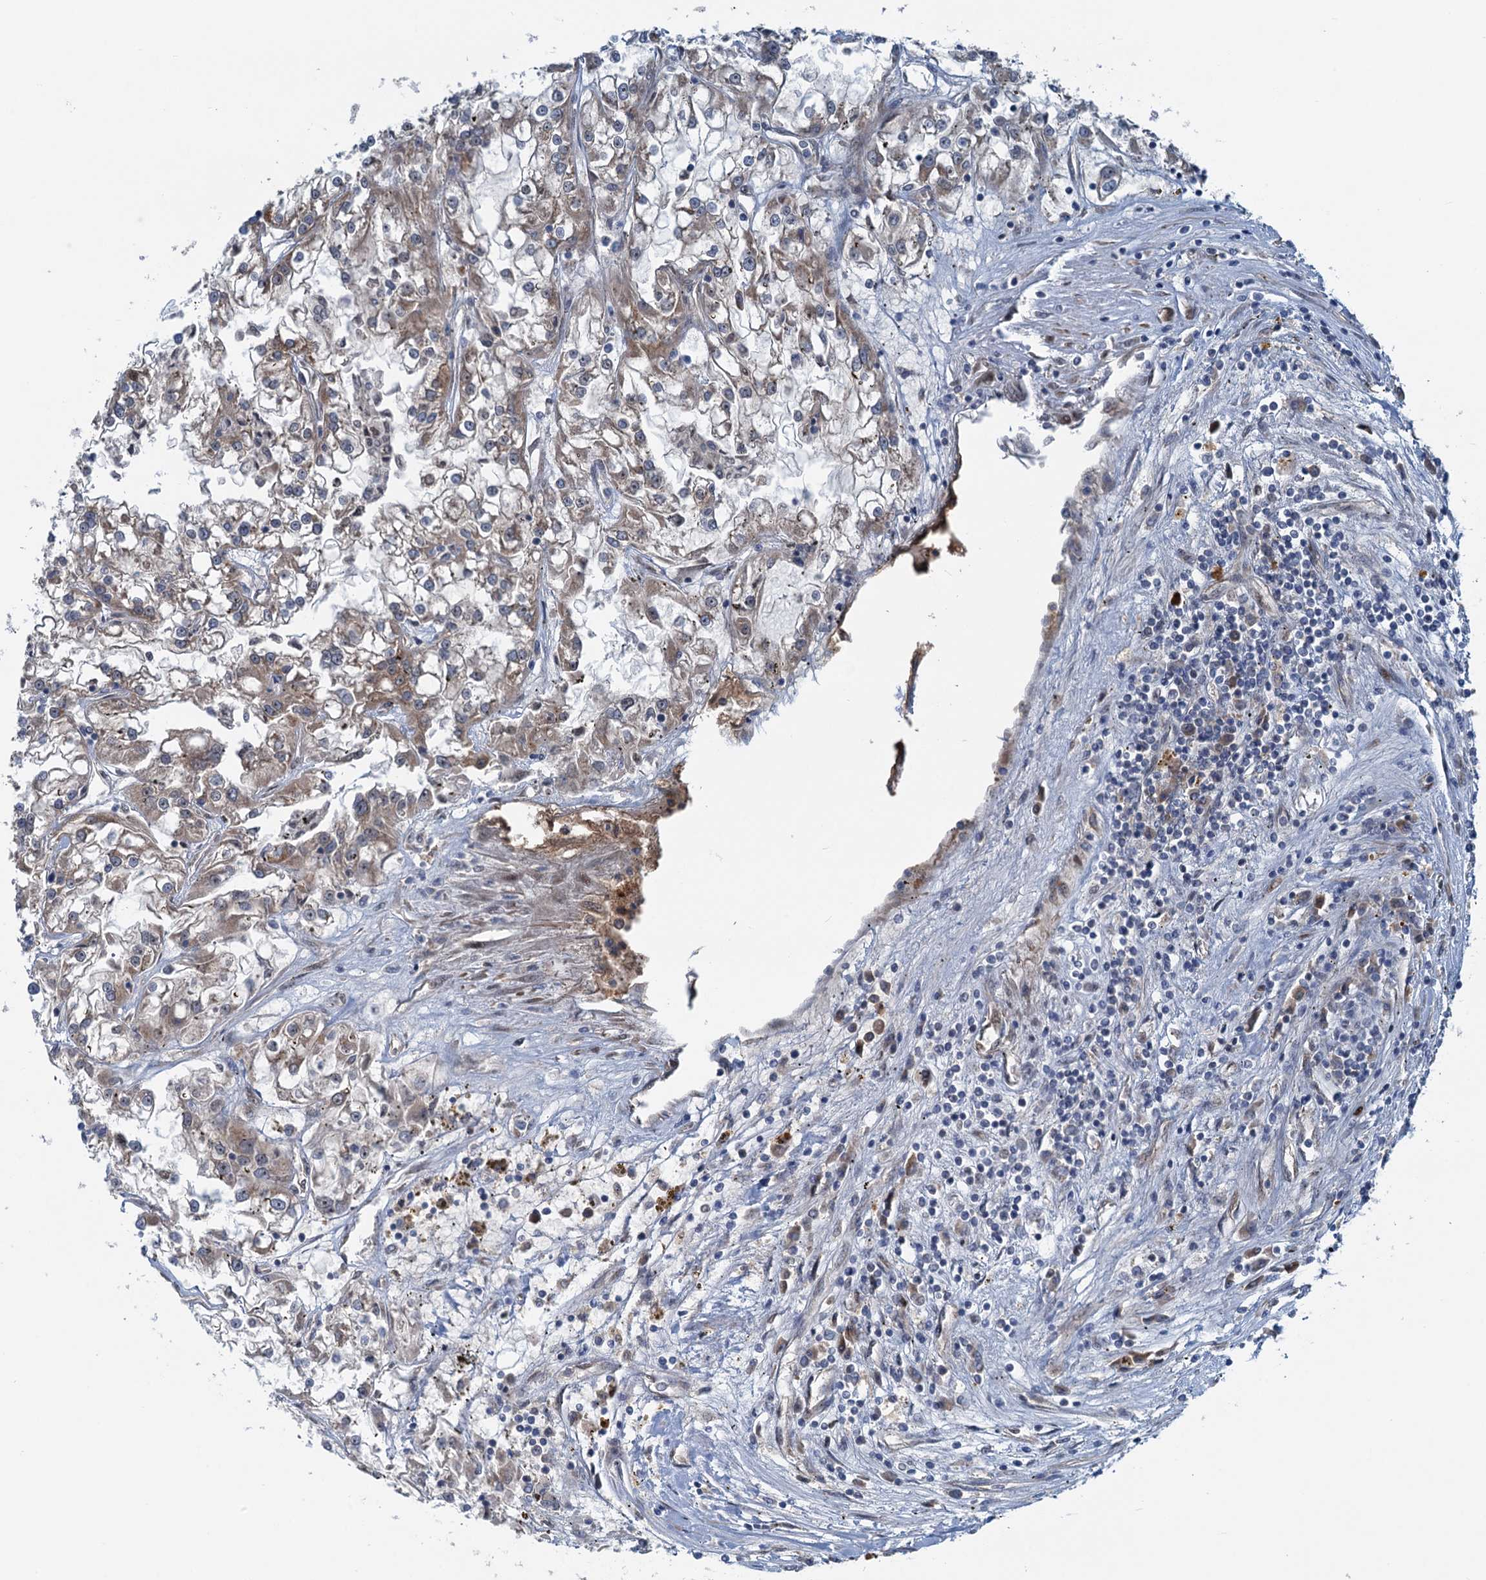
{"staining": {"intensity": "moderate", "quantity": "<25%", "location": "cytoplasmic/membranous"}, "tissue": "renal cancer", "cell_type": "Tumor cells", "image_type": "cancer", "snomed": [{"axis": "morphology", "description": "Adenocarcinoma, NOS"}, {"axis": "topography", "description": "Kidney"}], "caption": "About <25% of tumor cells in human renal cancer (adenocarcinoma) demonstrate moderate cytoplasmic/membranous protein positivity as visualized by brown immunohistochemical staining.", "gene": "DYNC2I2", "patient": {"sex": "female", "age": 52}}